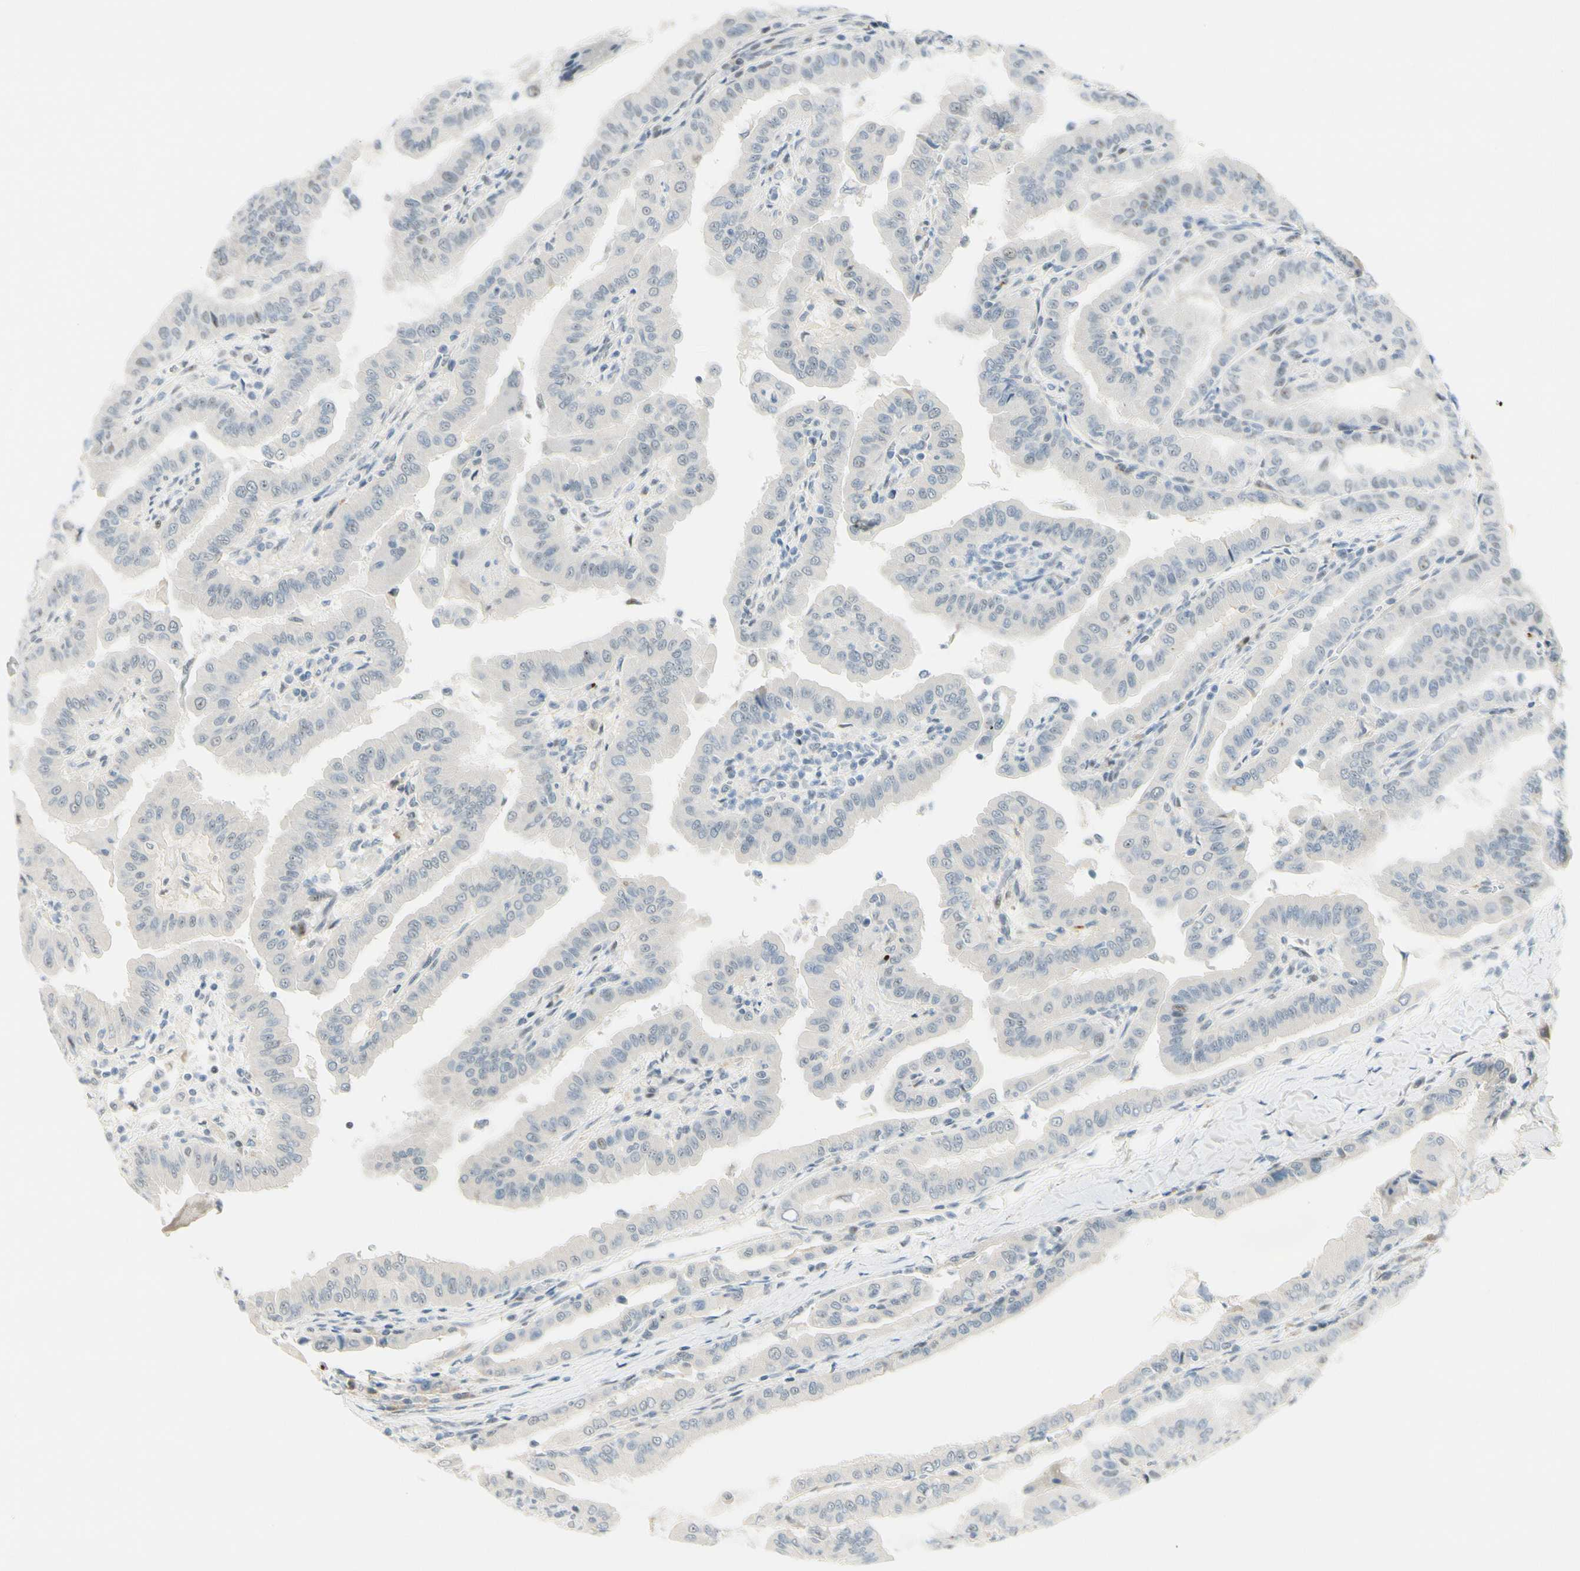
{"staining": {"intensity": "negative", "quantity": "none", "location": "none"}, "tissue": "thyroid cancer", "cell_type": "Tumor cells", "image_type": "cancer", "snomed": [{"axis": "morphology", "description": "Papillary adenocarcinoma, NOS"}, {"axis": "topography", "description": "Thyroid gland"}], "caption": "Immunohistochemical staining of thyroid cancer reveals no significant positivity in tumor cells.", "gene": "B4GALNT1", "patient": {"sex": "male", "age": 33}}